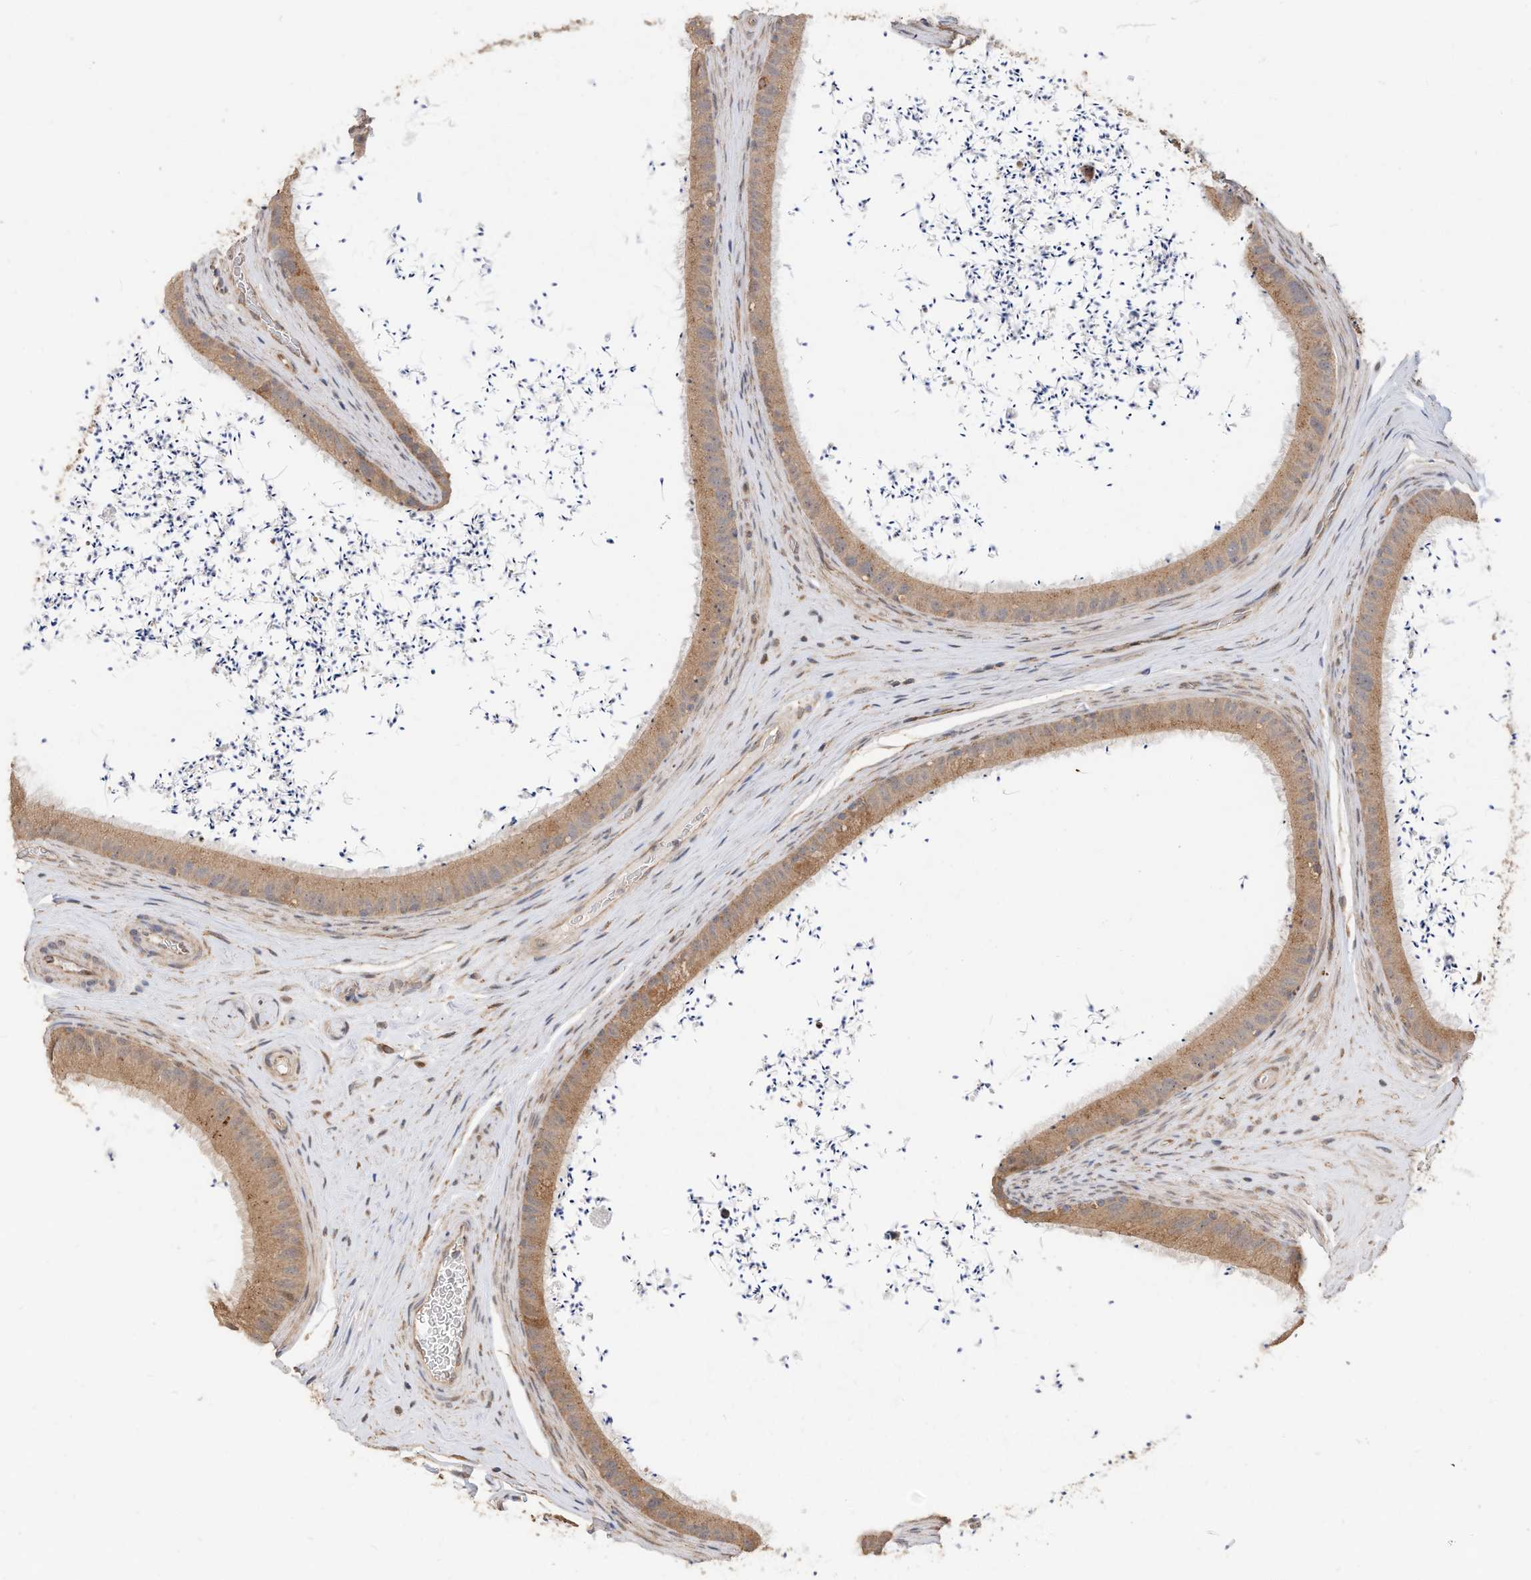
{"staining": {"intensity": "moderate", "quantity": ">75%", "location": "cytoplasmic/membranous"}, "tissue": "epididymis", "cell_type": "Glandular cells", "image_type": "normal", "snomed": [{"axis": "morphology", "description": "Normal tissue, NOS"}, {"axis": "topography", "description": "Epididymis, spermatic cord, NOS"}], "caption": "Immunohistochemical staining of benign human epididymis displays >75% levels of moderate cytoplasmic/membranous protein staining in about >75% of glandular cells.", "gene": "CAGE1", "patient": {"sex": "male", "age": 50}}